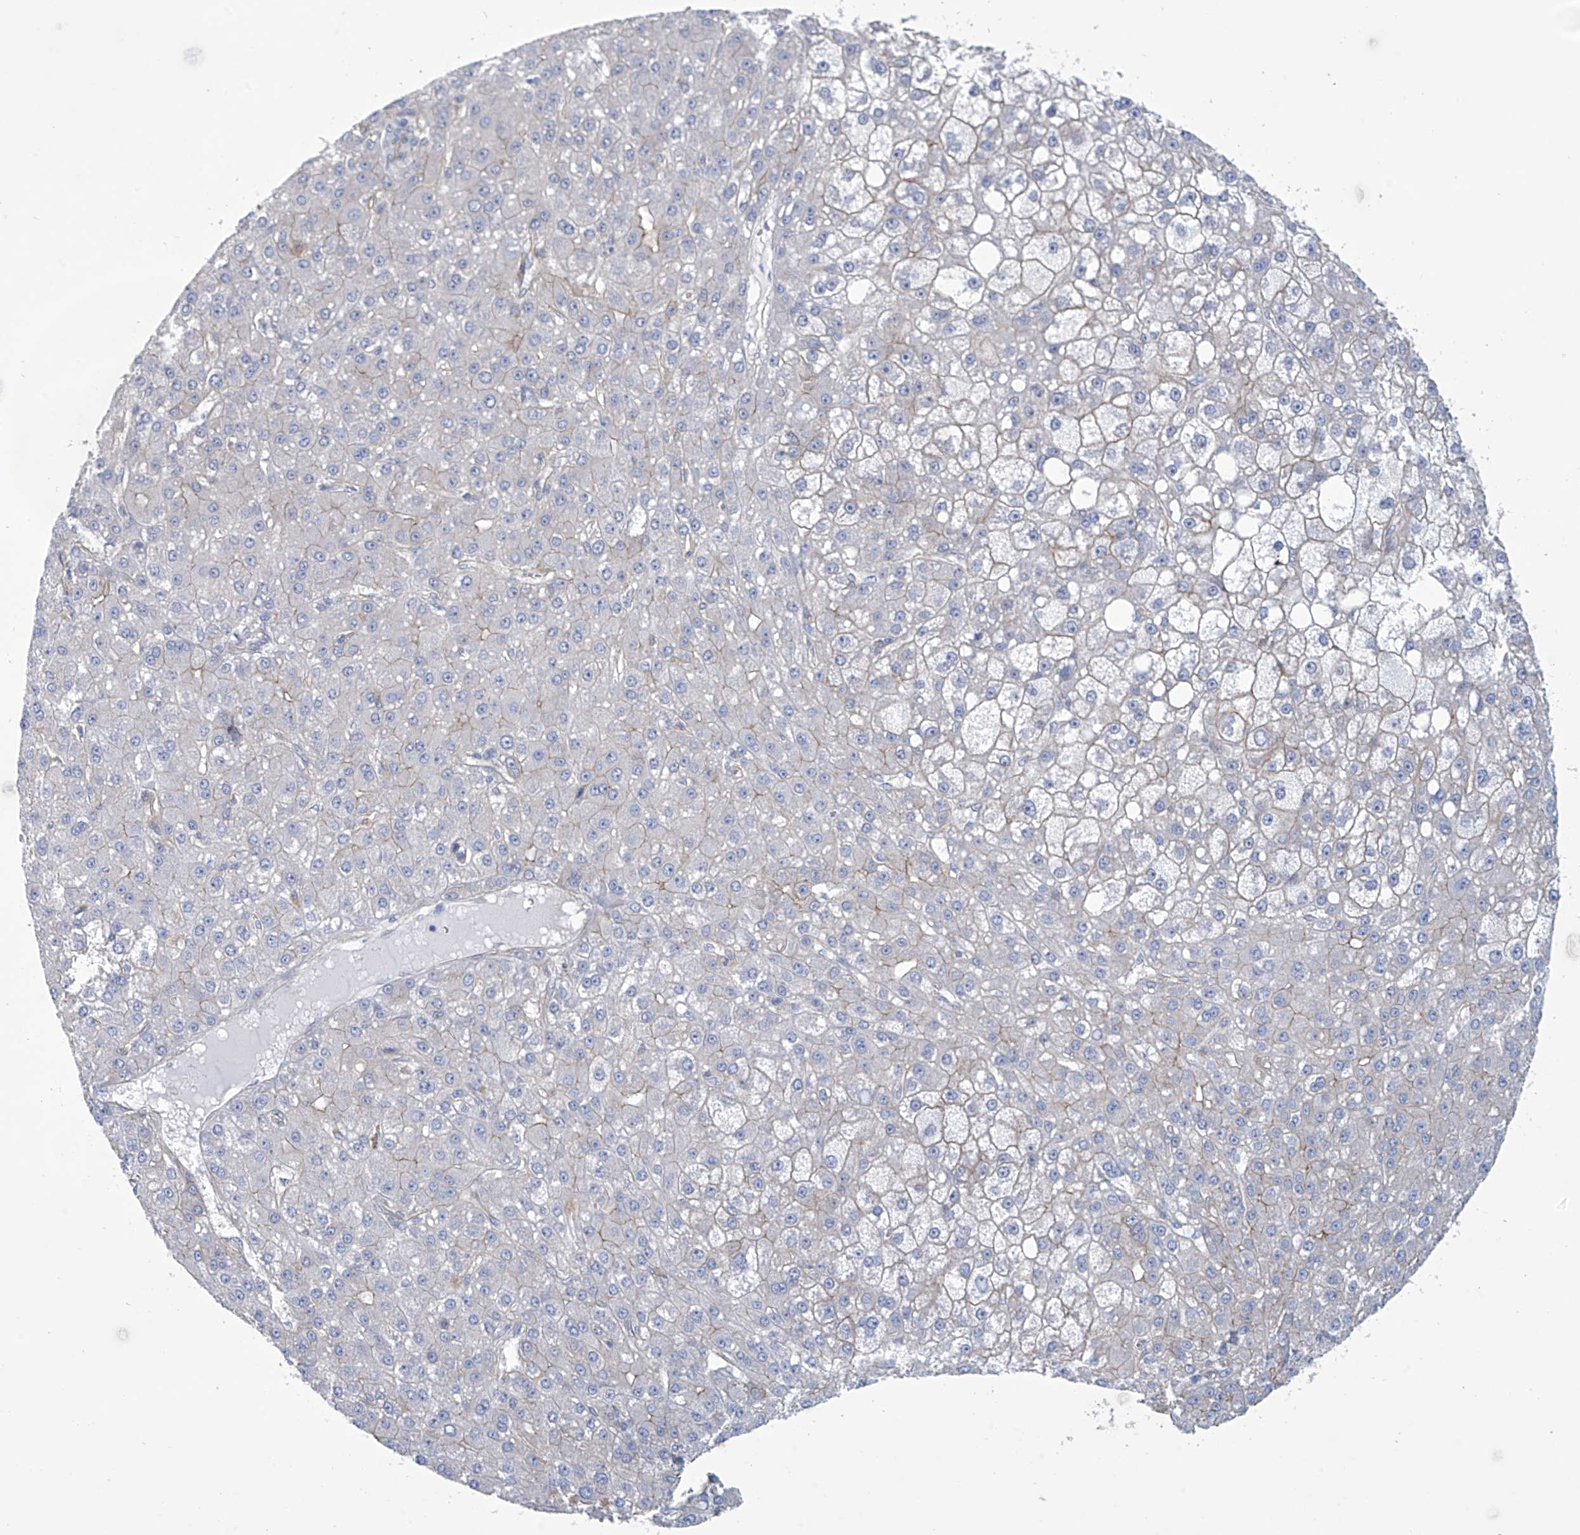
{"staining": {"intensity": "negative", "quantity": "none", "location": "none"}, "tissue": "liver cancer", "cell_type": "Tumor cells", "image_type": "cancer", "snomed": [{"axis": "morphology", "description": "Carcinoma, Hepatocellular, NOS"}, {"axis": "topography", "description": "Liver"}], "caption": "Human hepatocellular carcinoma (liver) stained for a protein using IHC displays no positivity in tumor cells.", "gene": "ABHD13", "patient": {"sex": "male", "age": 67}}